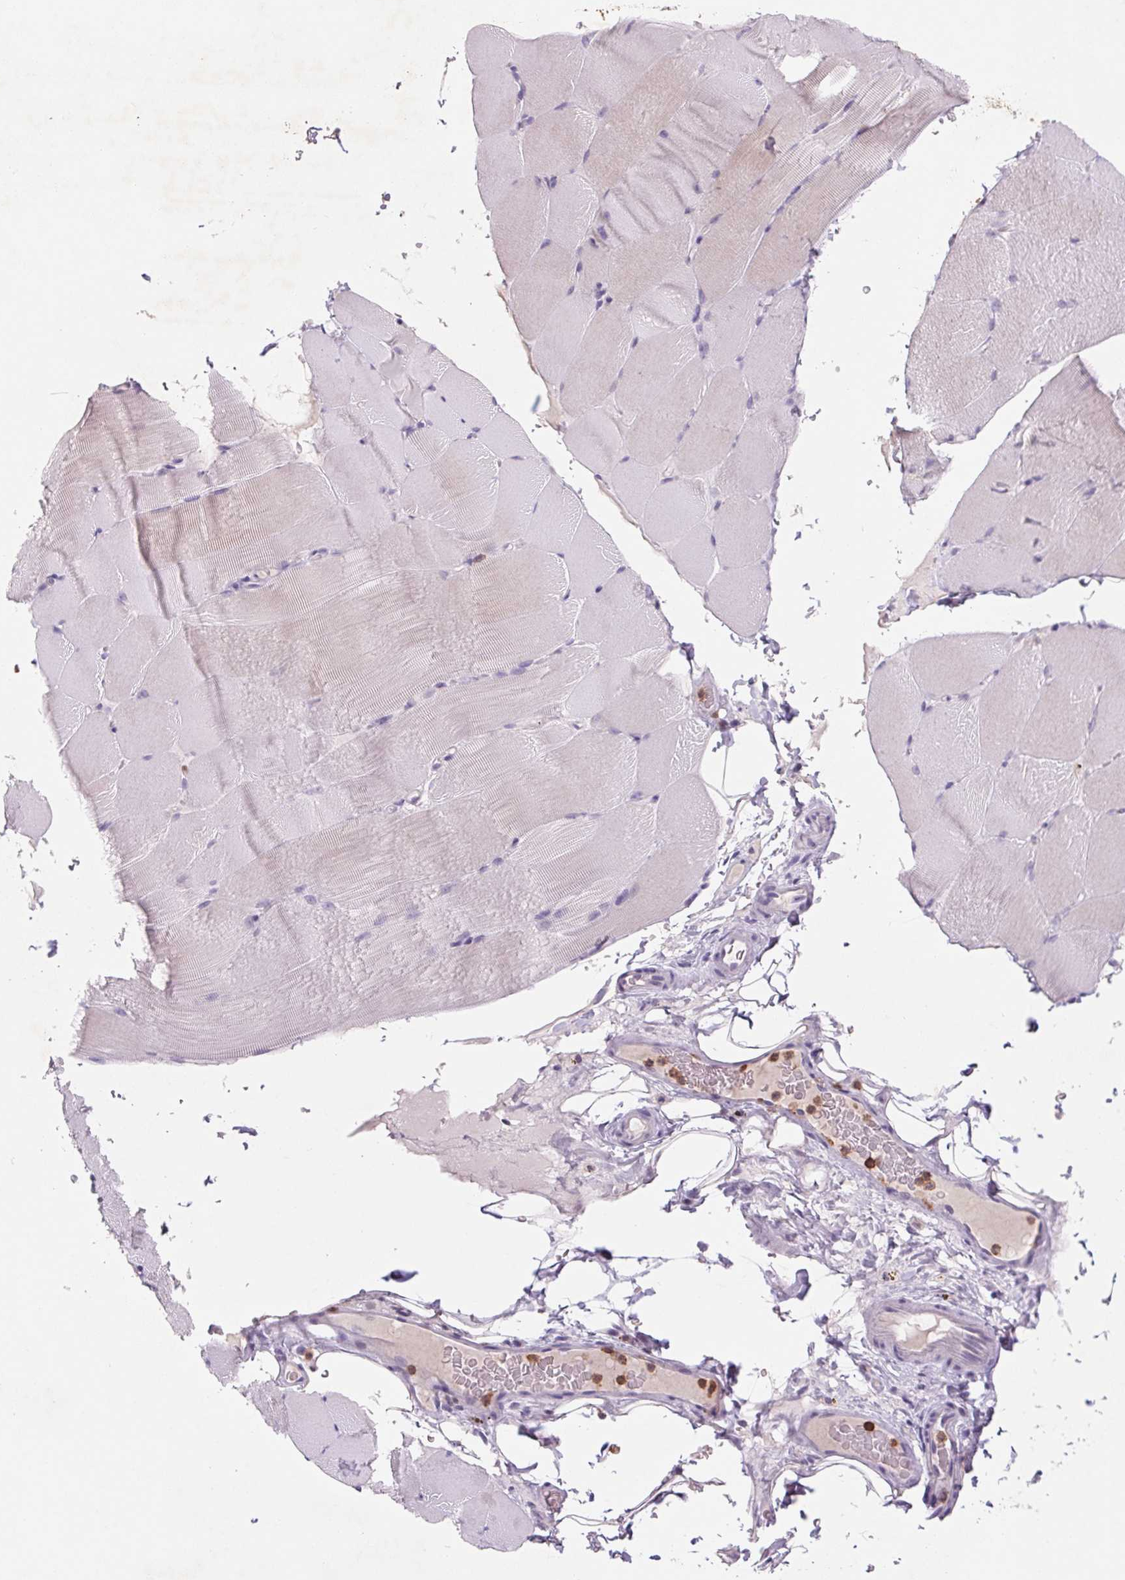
{"staining": {"intensity": "negative", "quantity": "none", "location": "none"}, "tissue": "skeletal muscle", "cell_type": "Myocytes", "image_type": "normal", "snomed": [{"axis": "morphology", "description": "Normal tissue, NOS"}, {"axis": "topography", "description": "Skeletal muscle"}], "caption": "Protein analysis of normal skeletal muscle reveals no significant positivity in myocytes.", "gene": "KIF26A", "patient": {"sex": "female", "age": 37}}